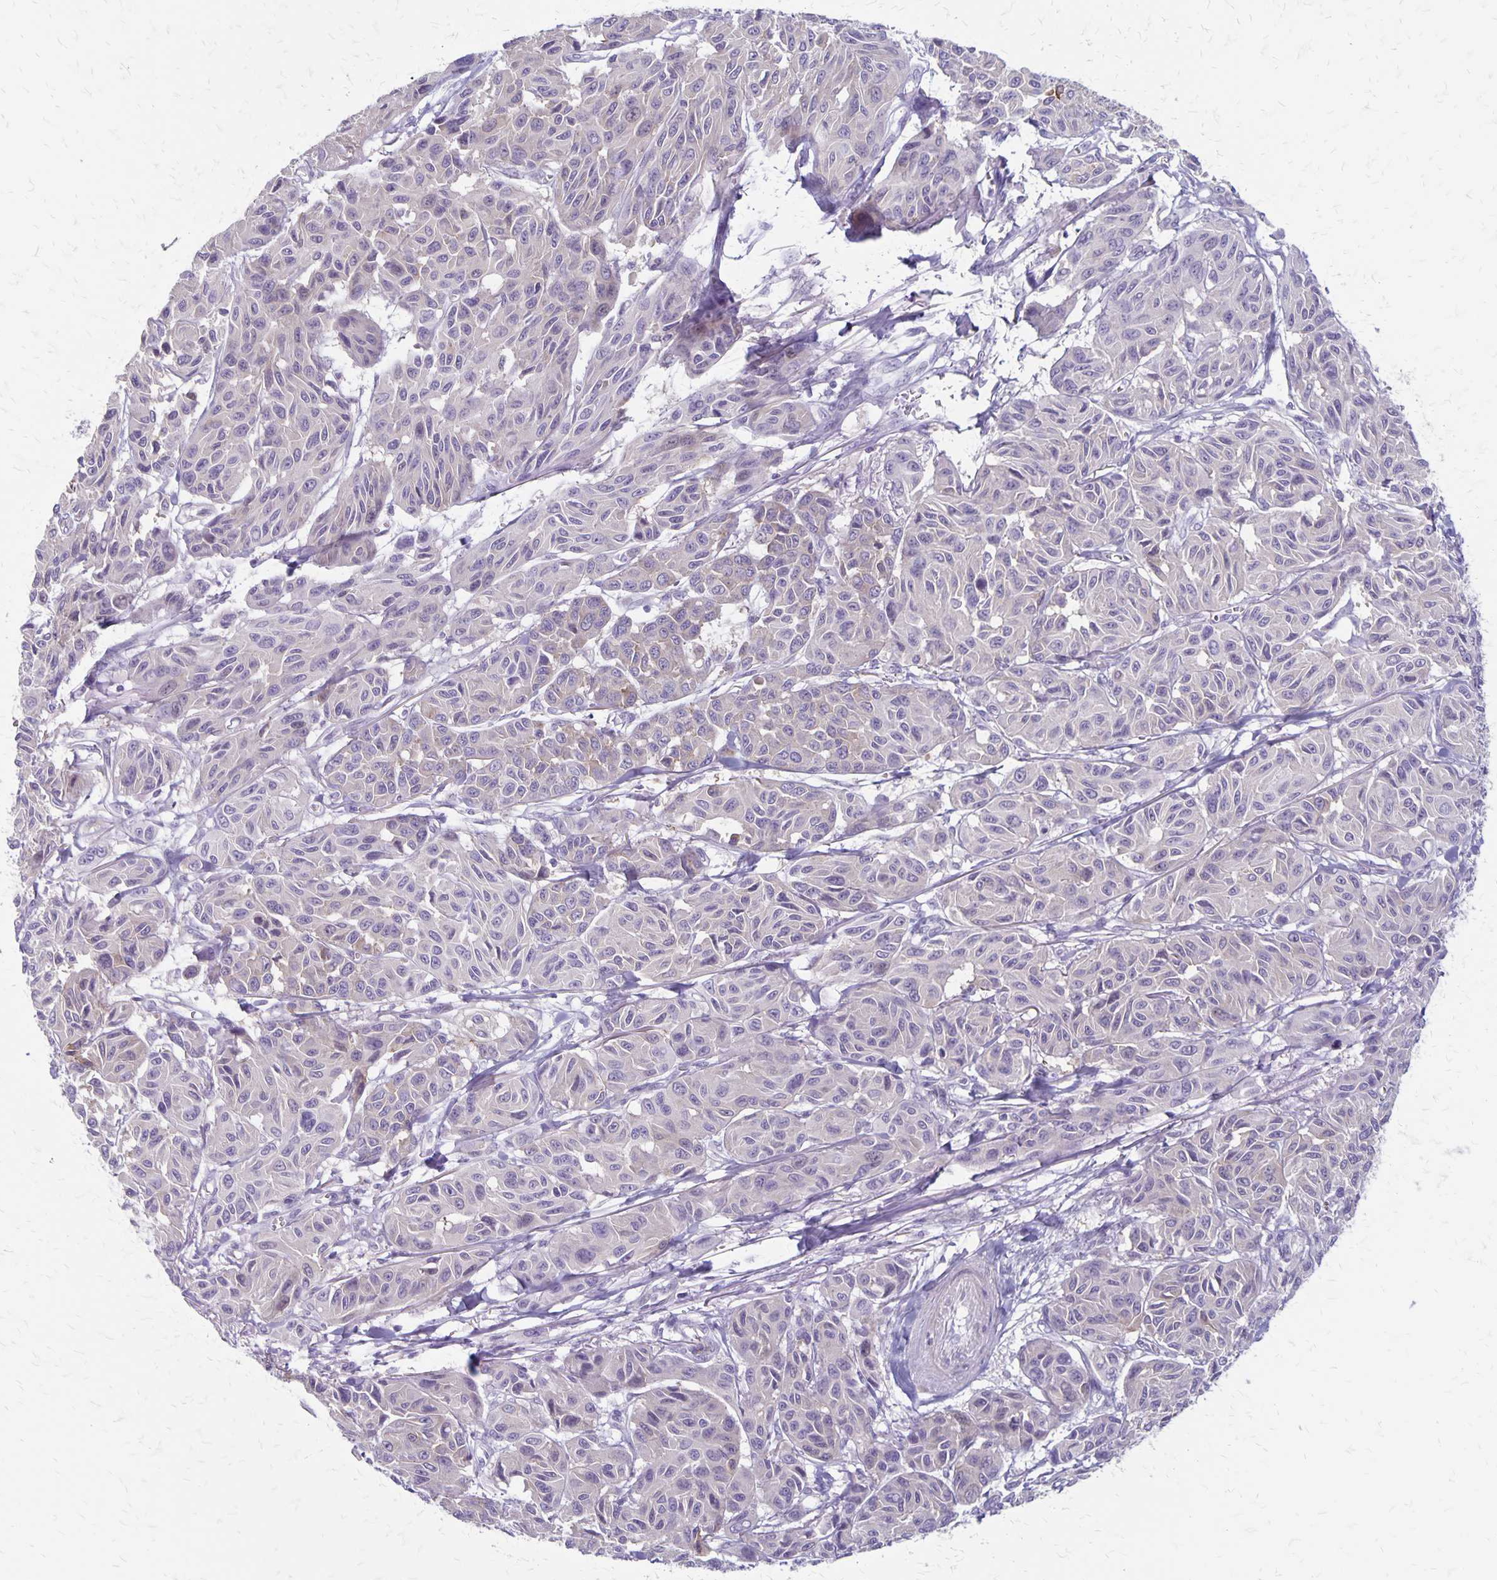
{"staining": {"intensity": "negative", "quantity": "none", "location": "none"}, "tissue": "melanoma", "cell_type": "Tumor cells", "image_type": "cancer", "snomed": [{"axis": "morphology", "description": "Malignant melanoma, NOS"}, {"axis": "topography", "description": "Skin"}], "caption": "Protein analysis of malignant melanoma exhibits no significant staining in tumor cells.", "gene": "HOMER1", "patient": {"sex": "female", "age": 66}}